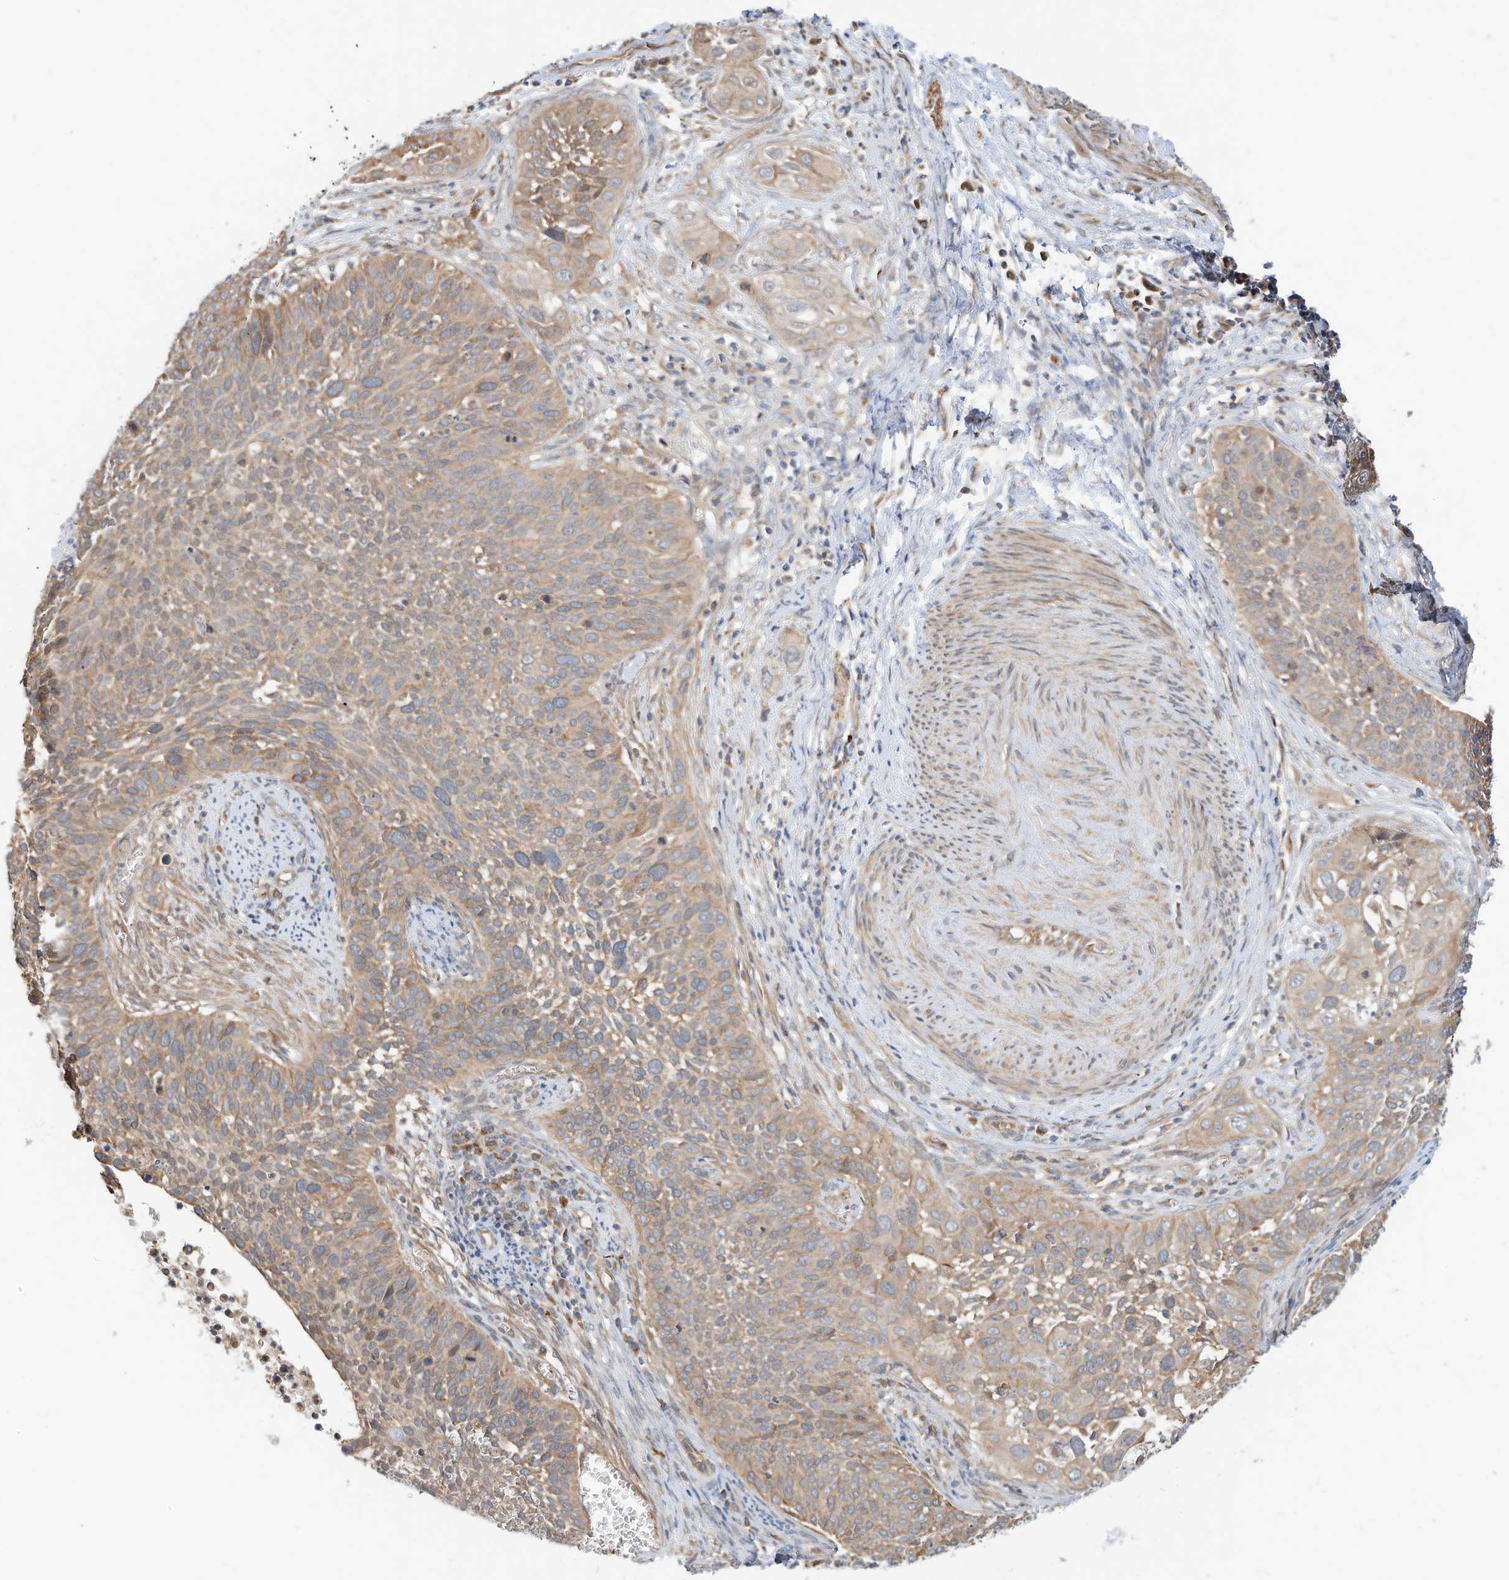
{"staining": {"intensity": "weak", "quantity": ">75%", "location": "cytoplasmic/membranous"}, "tissue": "cervical cancer", "cell_type": "Tumor cells", "image_type": "cancer", "snomed": [{"axis": "morphology", "description": "Squamous cell carcinoma, NOS"}, {"axis": "topography", "description": "Cervix"}], "caption": "Protein analysis of cervical cancer (squamous cell carcinoma) tissue exhibits weak cytoplasmic/membranous staining in approximately >75% of tumor cells.", "gene": "OFD1", "patient": {"sex": "female", "age": 34}}